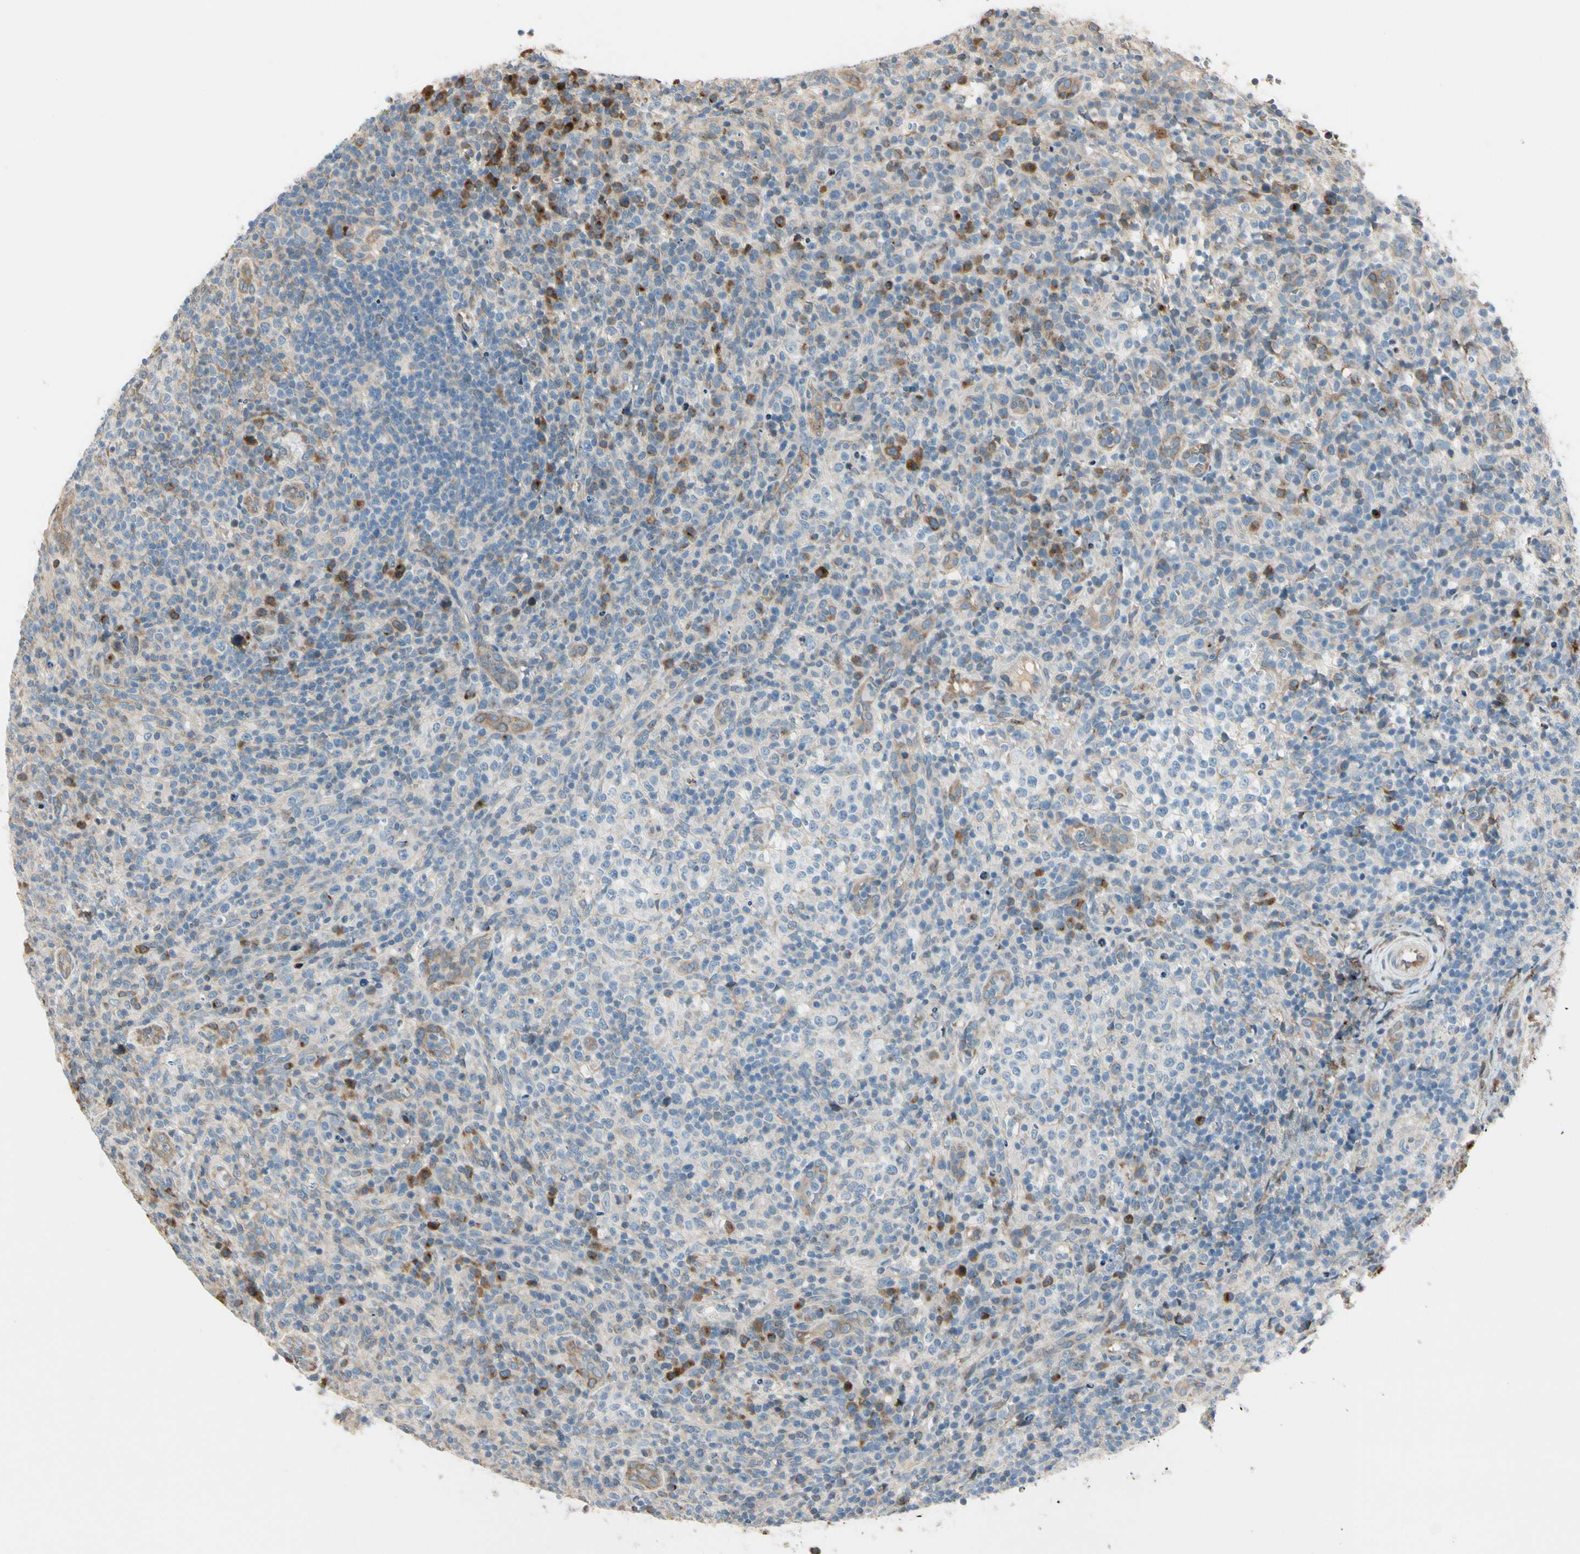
{"staining": {"intensity": "negative", "quantity": "none", "location": "none"}, "tissue": "lymphoma", "cell_type": "Tumor cells", "image_type": "cancer", "snomed": [{"axis": "morphology", "description": "Malignant lymphoma, non-Hodgkin's type, High grade"}, {"axis": "topography", "description": "Lymph node"}], "caption": "Lymphoma was stained to show a protein in brown. There is no significant expression in tumor cells.", "gene": "NUCB2", "patient": {"sex": "female", "age": 76}}